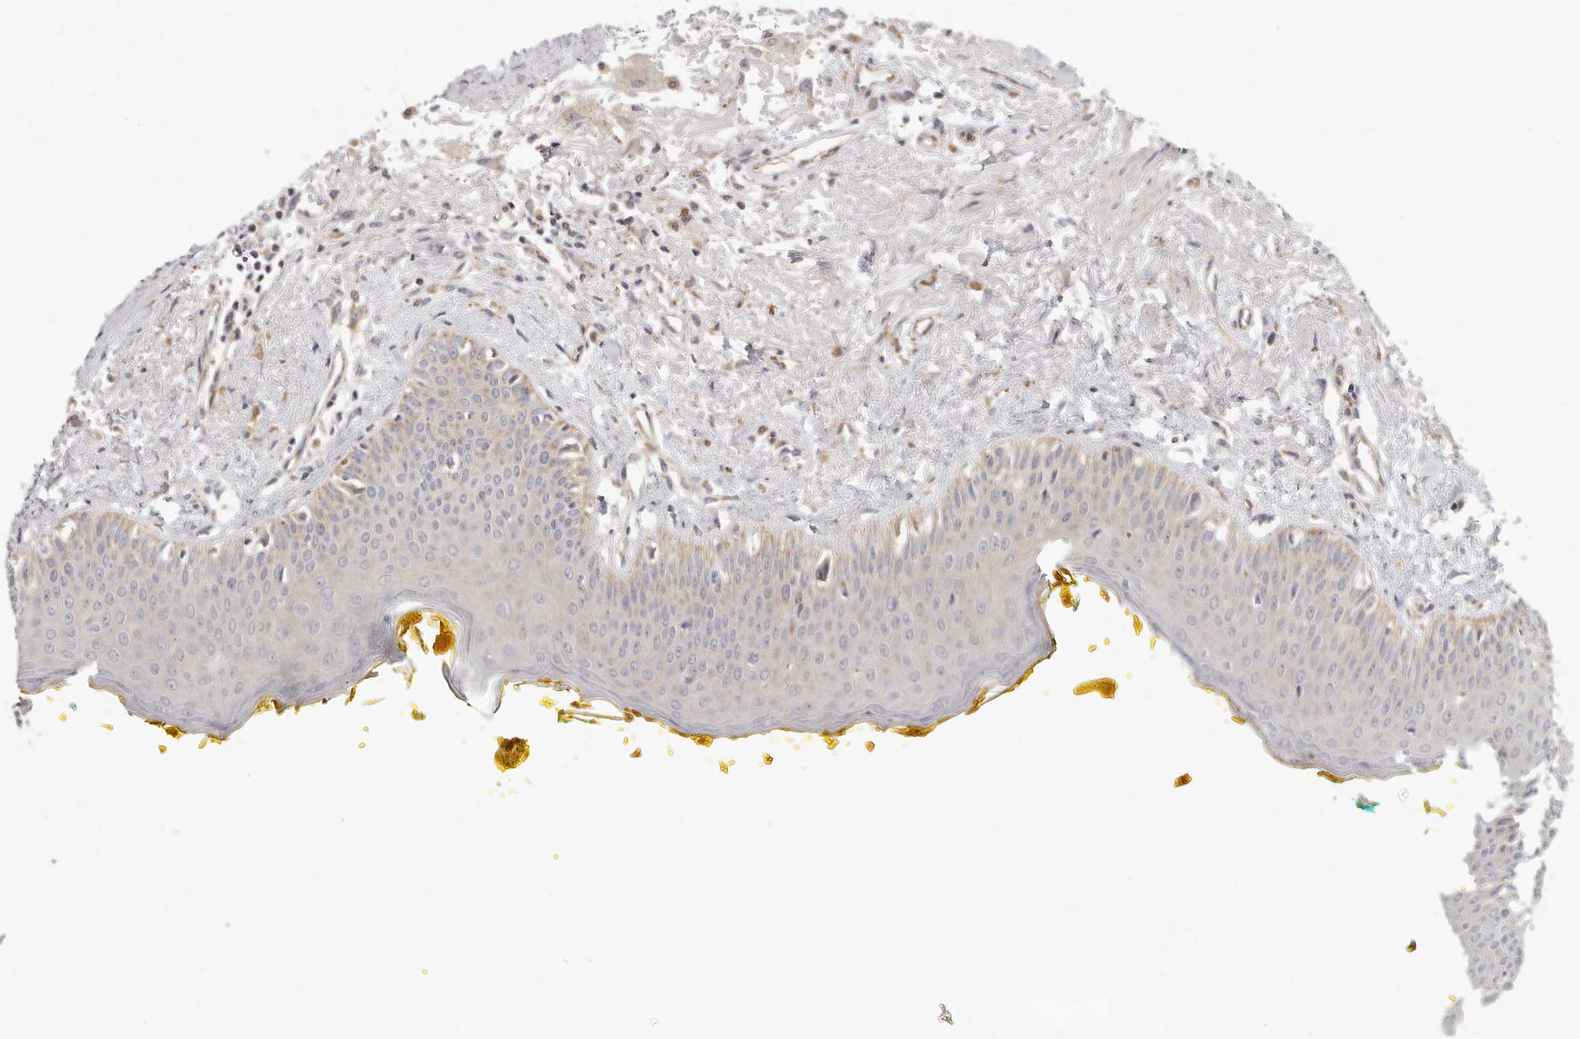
{"staining": {"intensity": "moderate", "quantity": "<25%", "location": "cytoplasmic/membranous"}, "tissue": "oral mucosa", "cell_type": "Squamous epithelial cells", "image_type": "normal", "snomed": [{"axis": "morphology", "description": "Normal tissue, NOS"}, {"axis": "topography", "description": "Oral tissue"}], "caption": "The histopathology image shows a brown stain indicating the presence of a protein in the cytoplasmic/membranous of squamous epithelial cells in oral mucosa. The staining was performed using DAB, with brown indicating positive protein expression. Nuclei are stained blue with hematoxylin.", "gene": "USP49", "patient": {"sex": "female", "age": 70}}